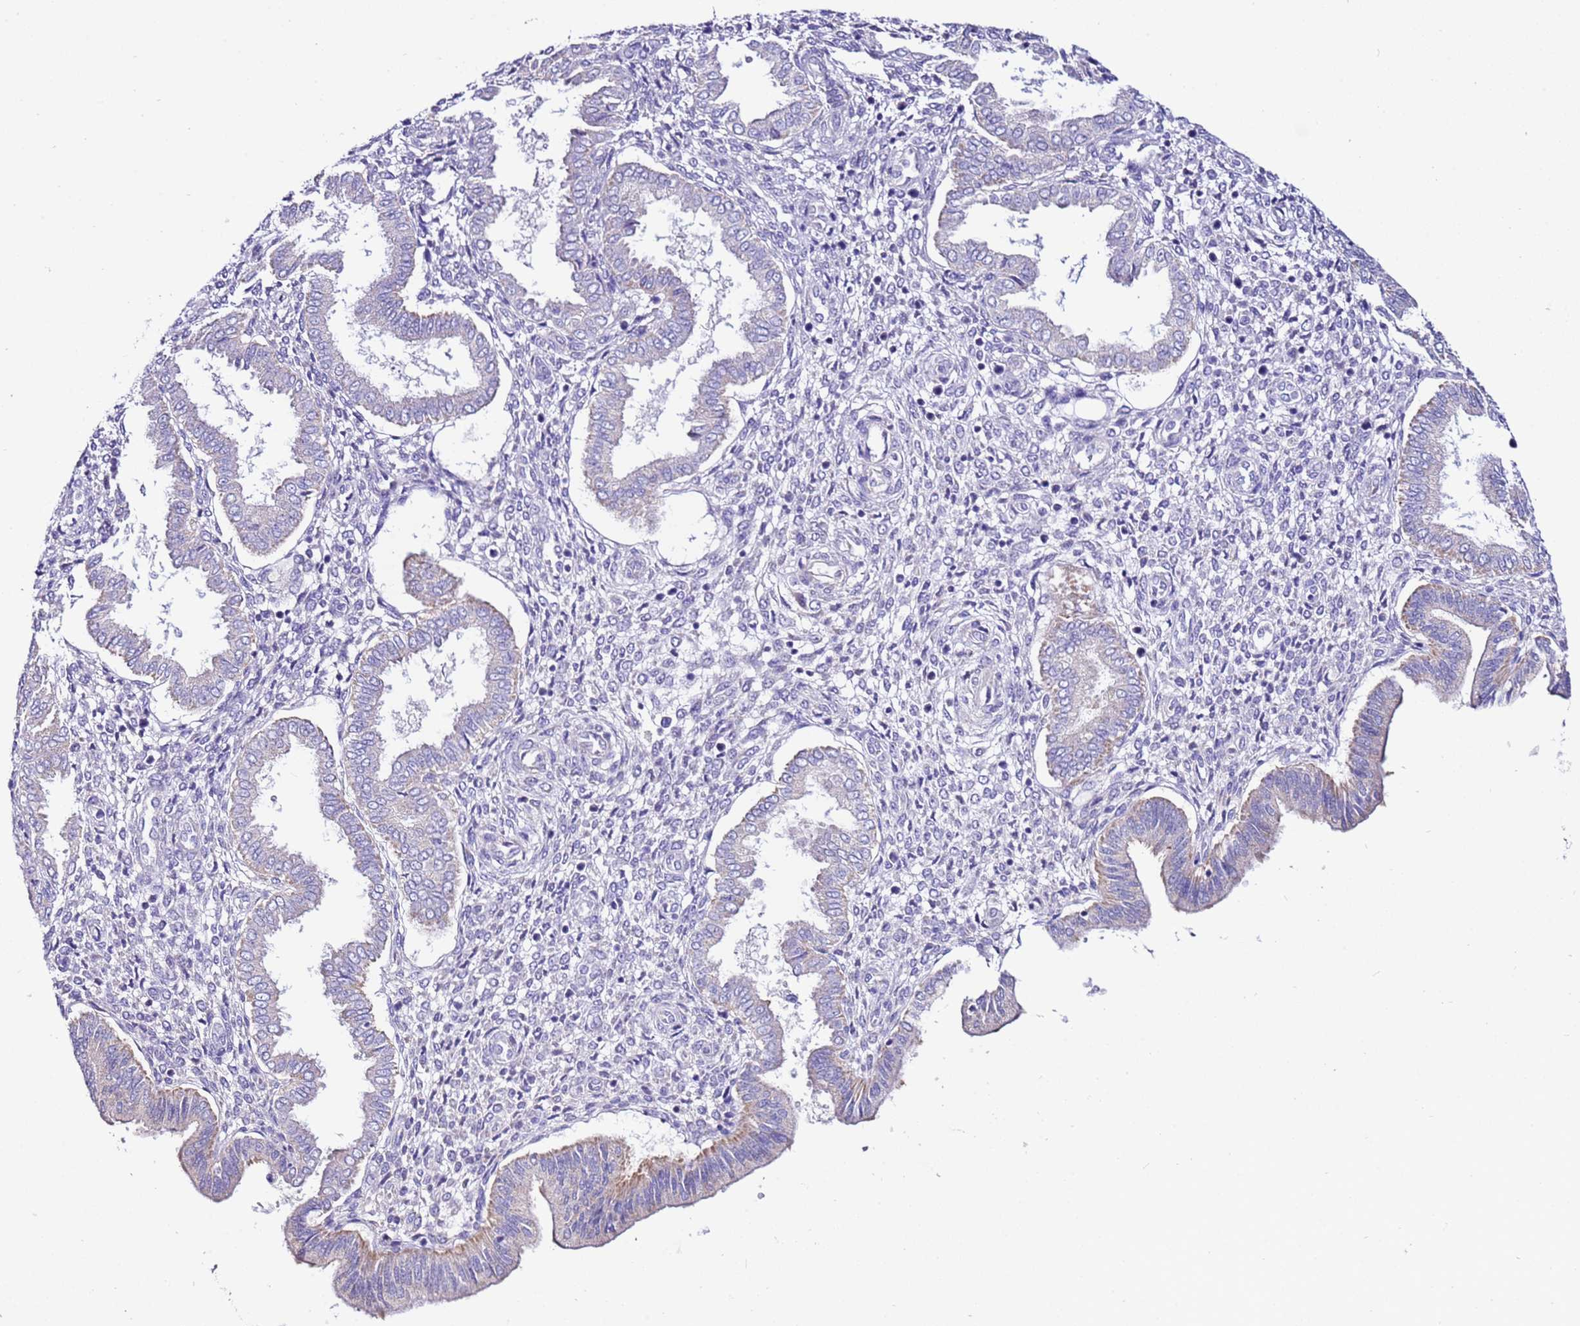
{"staining": {"intensity": "negative", "quantity": "none", "location": "none"}, "tissue": "endometrium", "cell_type": "Cells in endometrial stroma", "image_type": "normal", "snomed": [{"axis": "morphology", "description": "Normal tissue, NOS"}, {"axis": "topography", "description": "Endometrium"}], "caption": "DAB immunohistochemical staining of normal endometrium displays no significant staining in cells in endometrial stroma. (DAB immunohistochemistry, high magnification).", "gene": "MYBPC3", "patient": {"sex": "female", "age": 24}}